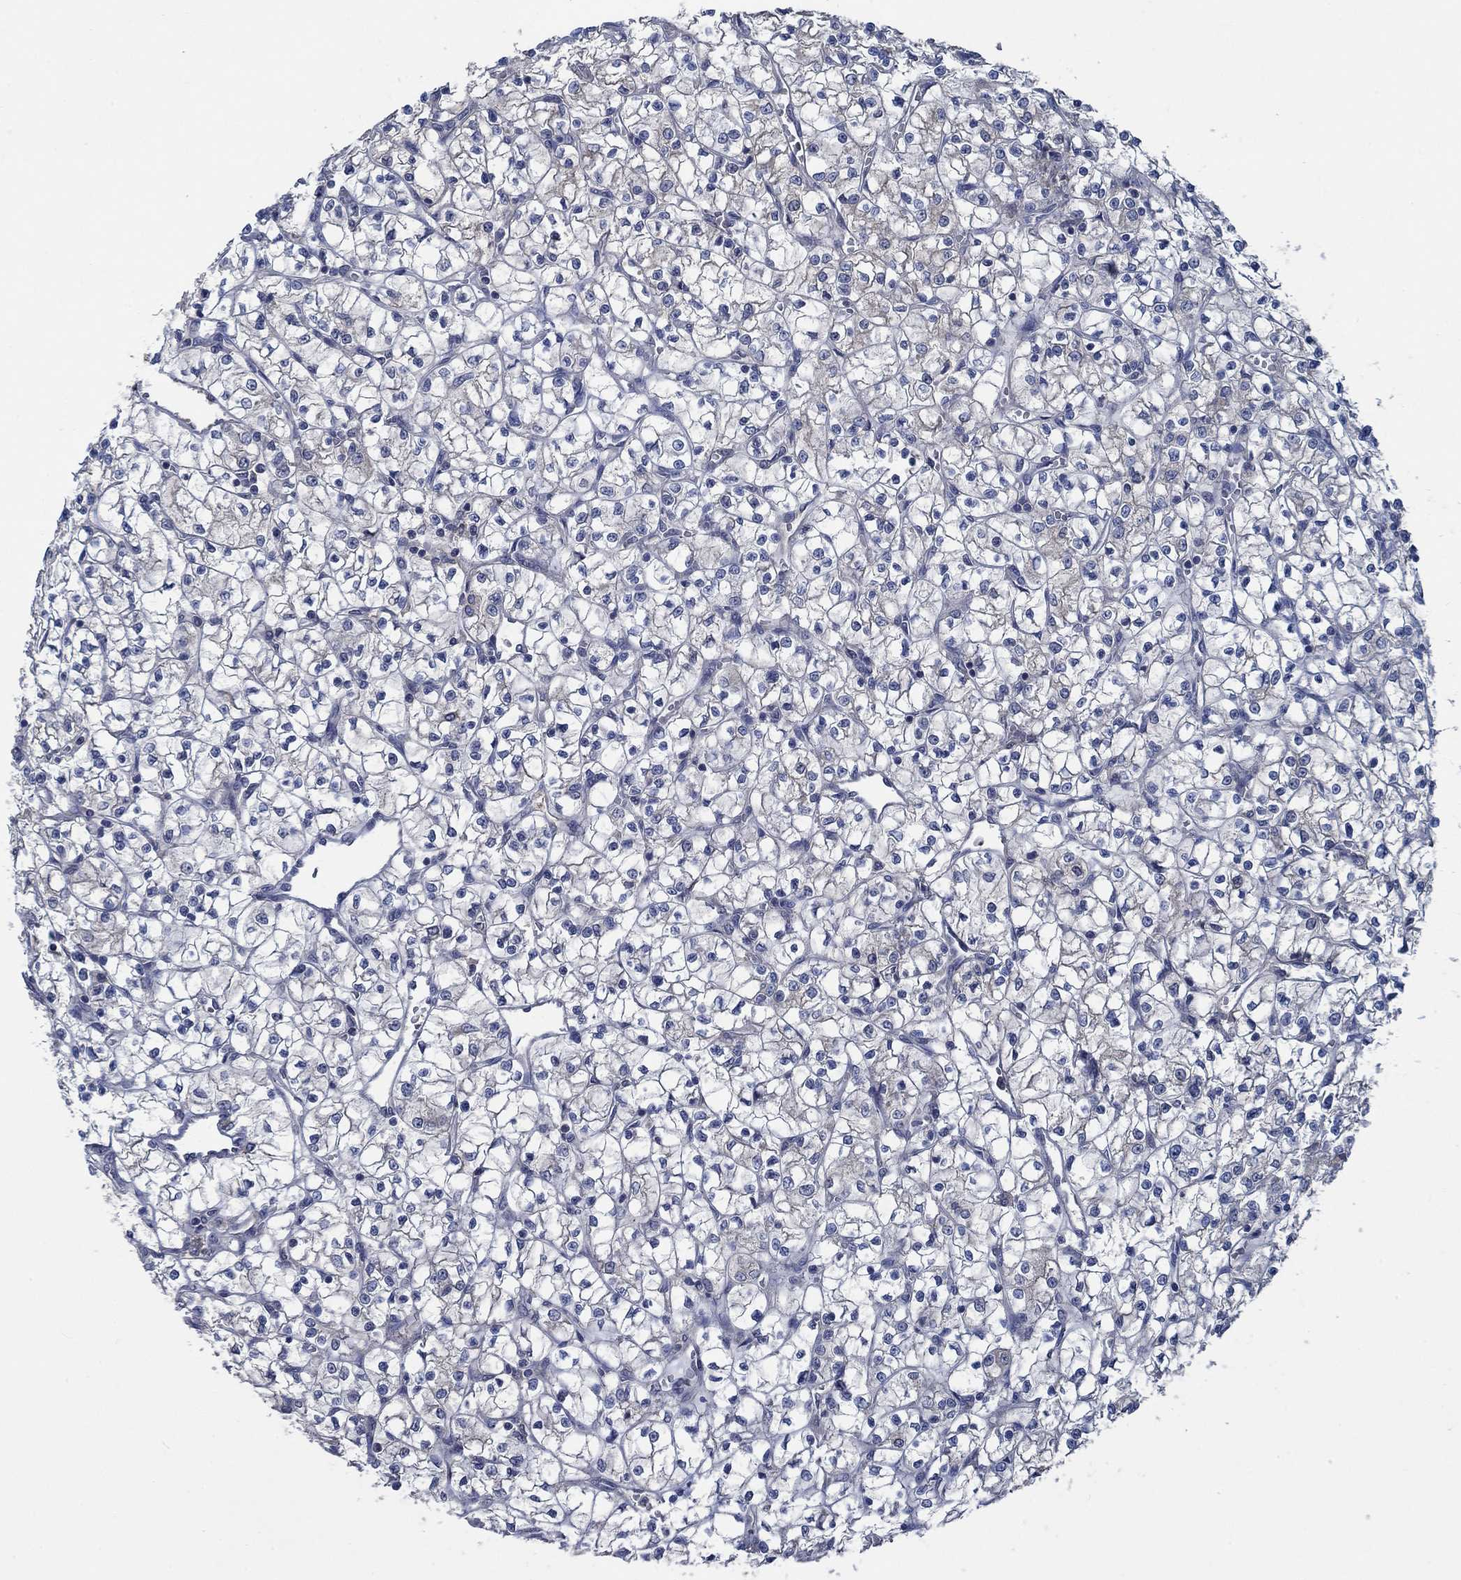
{"staining": {"intensity": "negative", "quantity": "none", "location": "none"}, "tissue": "renal cancer", "cell_type": "Tumor cells", "image_type": "cancer", "snomed": [{"axis": "morphology", "description": "Adenocarcinoma, NOS"}, {"axis": "topography", "description": "Kidney"}], "caption": "A high-resolution photomicrograph shows IHC staining of adenocarcinoma (renal), which reveals no significant expression in tumor cells.", "gene": "OBSCN", "patient": {"sex": "female", "age": 64}}